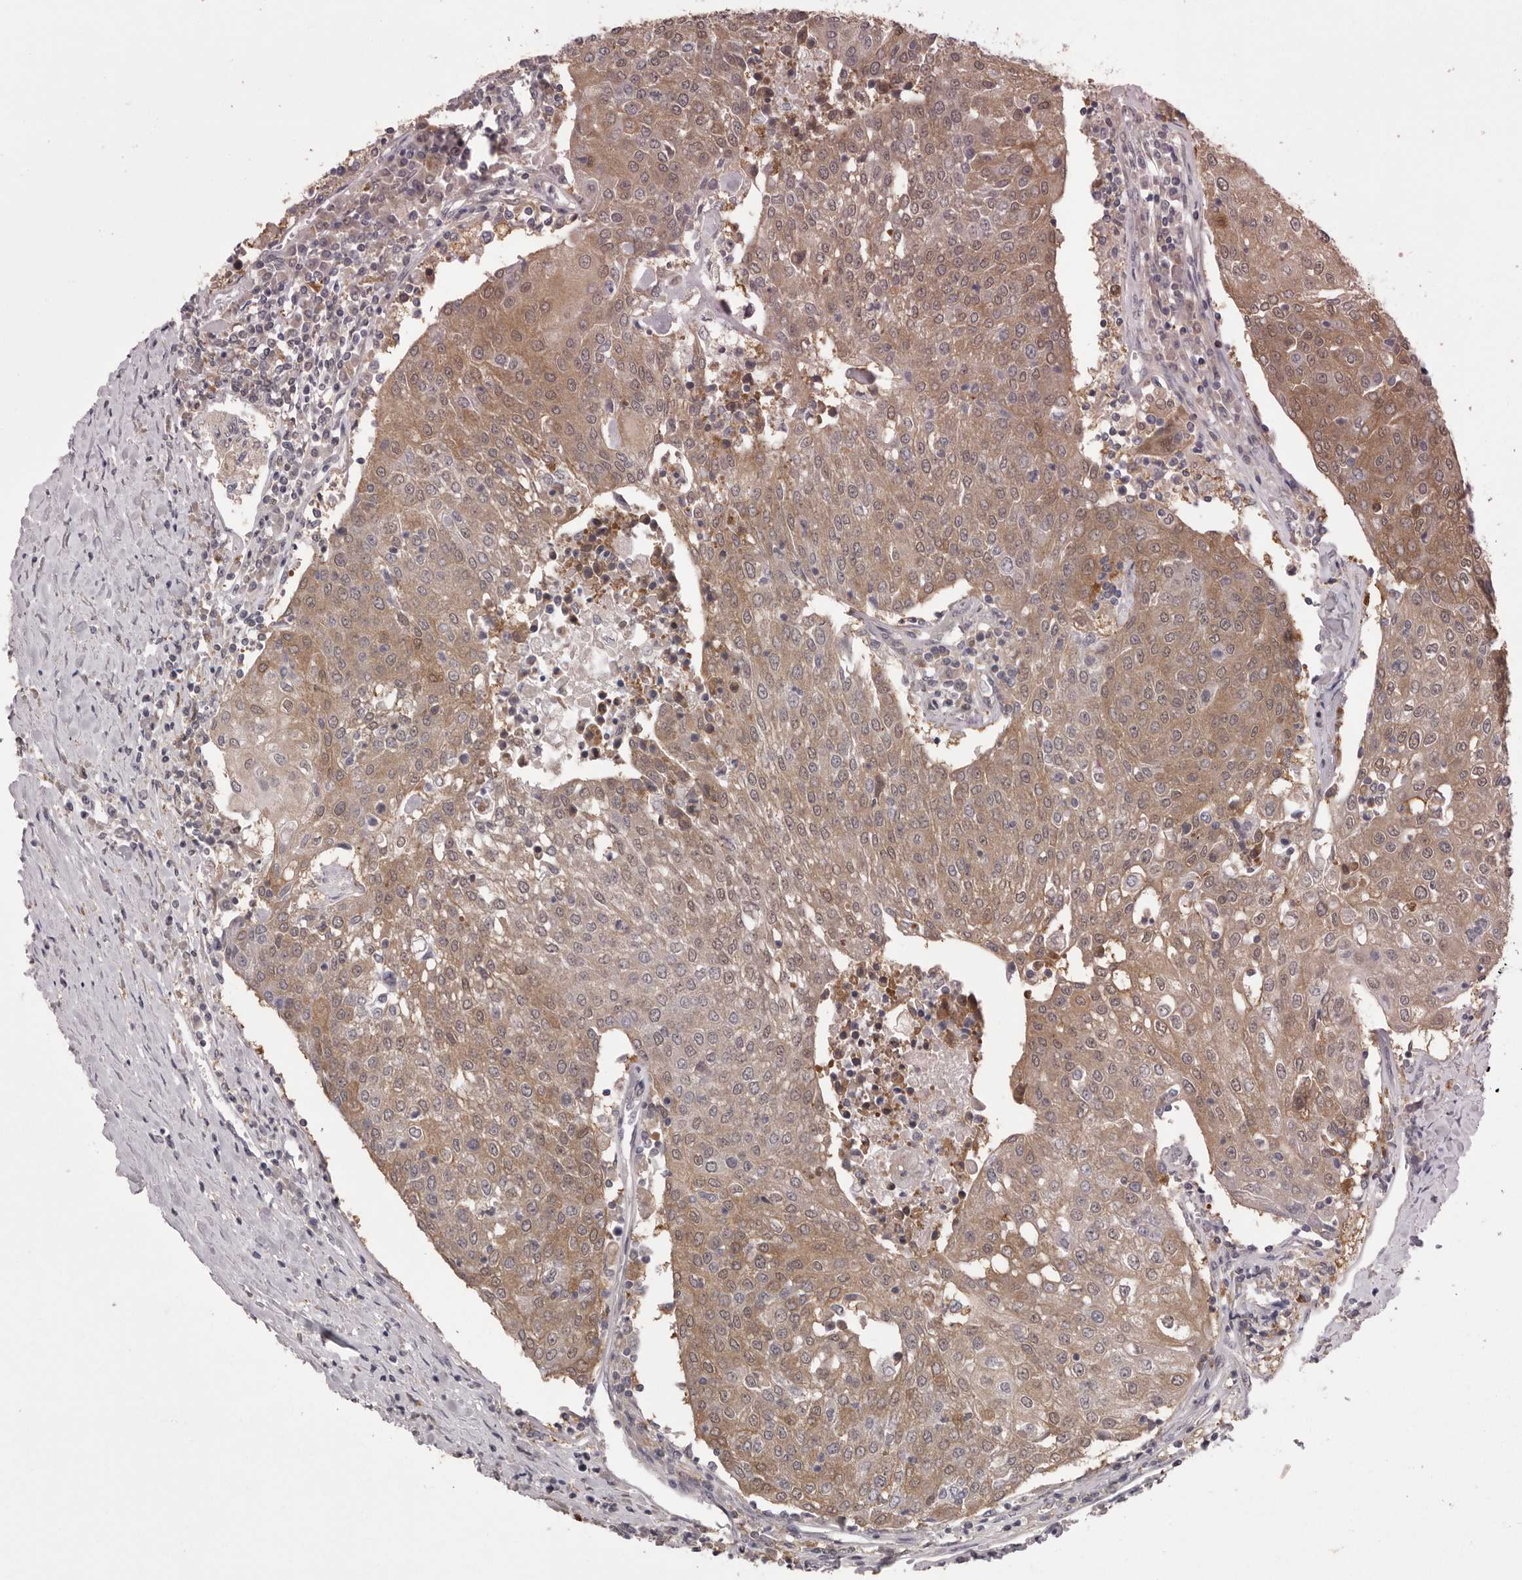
{"staining": {"intensity": "moderate", "quantity": ">75%", "location": "cytoplasmic/membranous"}, "tissue": "urothelial cancer", "cell_type": "Tumor cells", "image_type": "cancer", "snomed": [{"axis": "morphology", "description": "Urothelial carcinoma, High grade"}, {"axis": "topography", "description": "Urinary bladder"}], "caption": "Brown immunohistochemical staining in human high-grade urothelial carcinoma displays moderate cytoplasmic/membranous positivity in approximately >75% of tumor cells. (DAB (3,3'-diaminobenzidine) IHC with brightfield microscopy, high magnification).", "gene": "MDH1", "patient": {"sex": "female", "age": 85}}